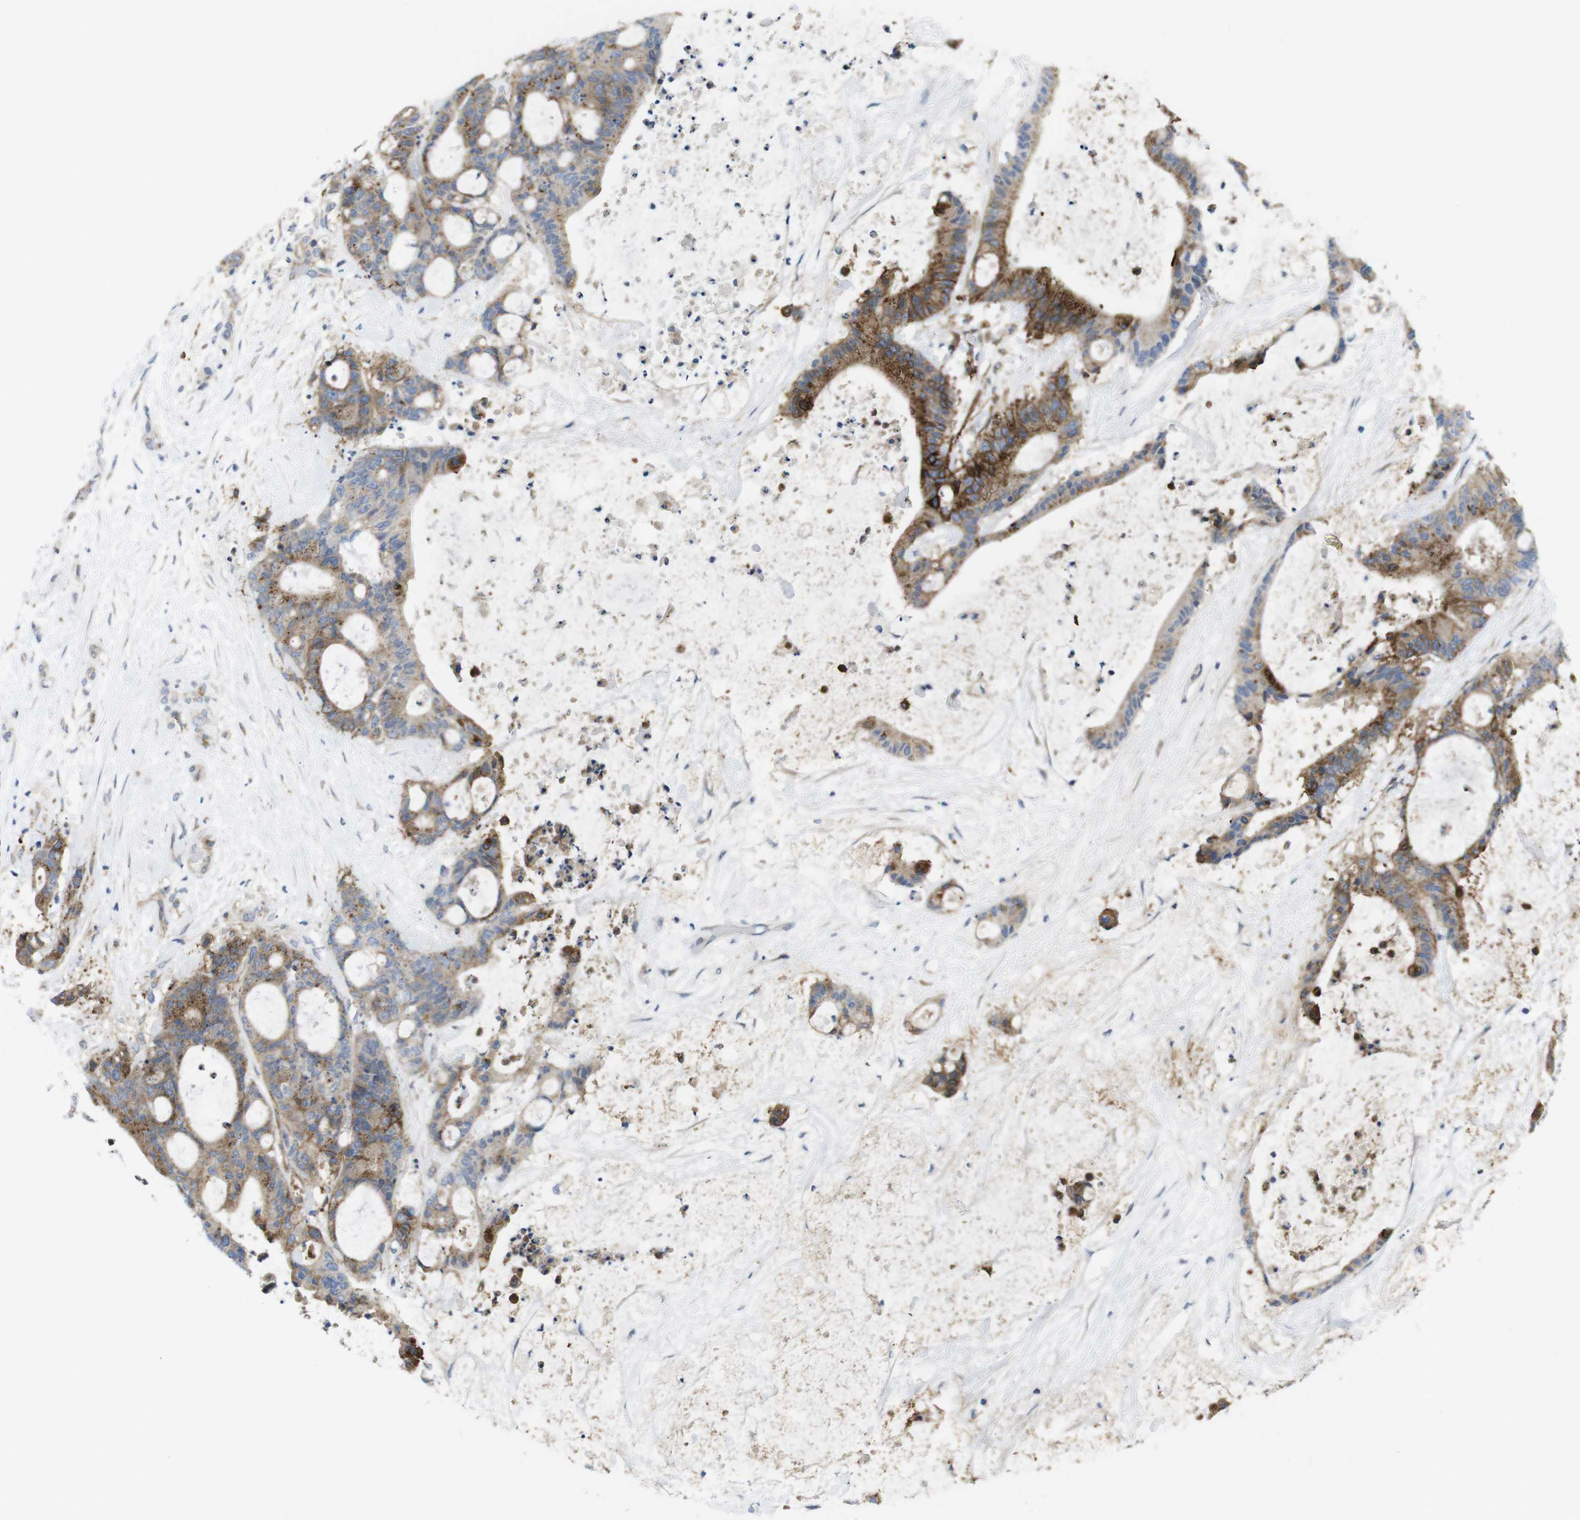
{"staining": {"intensity": "strong", "quantity": "25%-75%", "location": "cytoplasmic/membranous"}, "tissue": "liver cancer", "cell_type": "Tumor cells", "image_type": "cancer", "snomed": [{"axis": "morphology", "description": "Cholangiocarcinoma"}, {"axis": "topography", "description": "Liver"}], "caption": "Liver cancer (cholangiocarcinoma) was stained to show a protein in brown. There is high levels of strong cytoplasmic/membranous positivity in about 25%-75% of tumor cells.", "gene": "CCR6", "patient": {"sex": "female", "age": 73}}